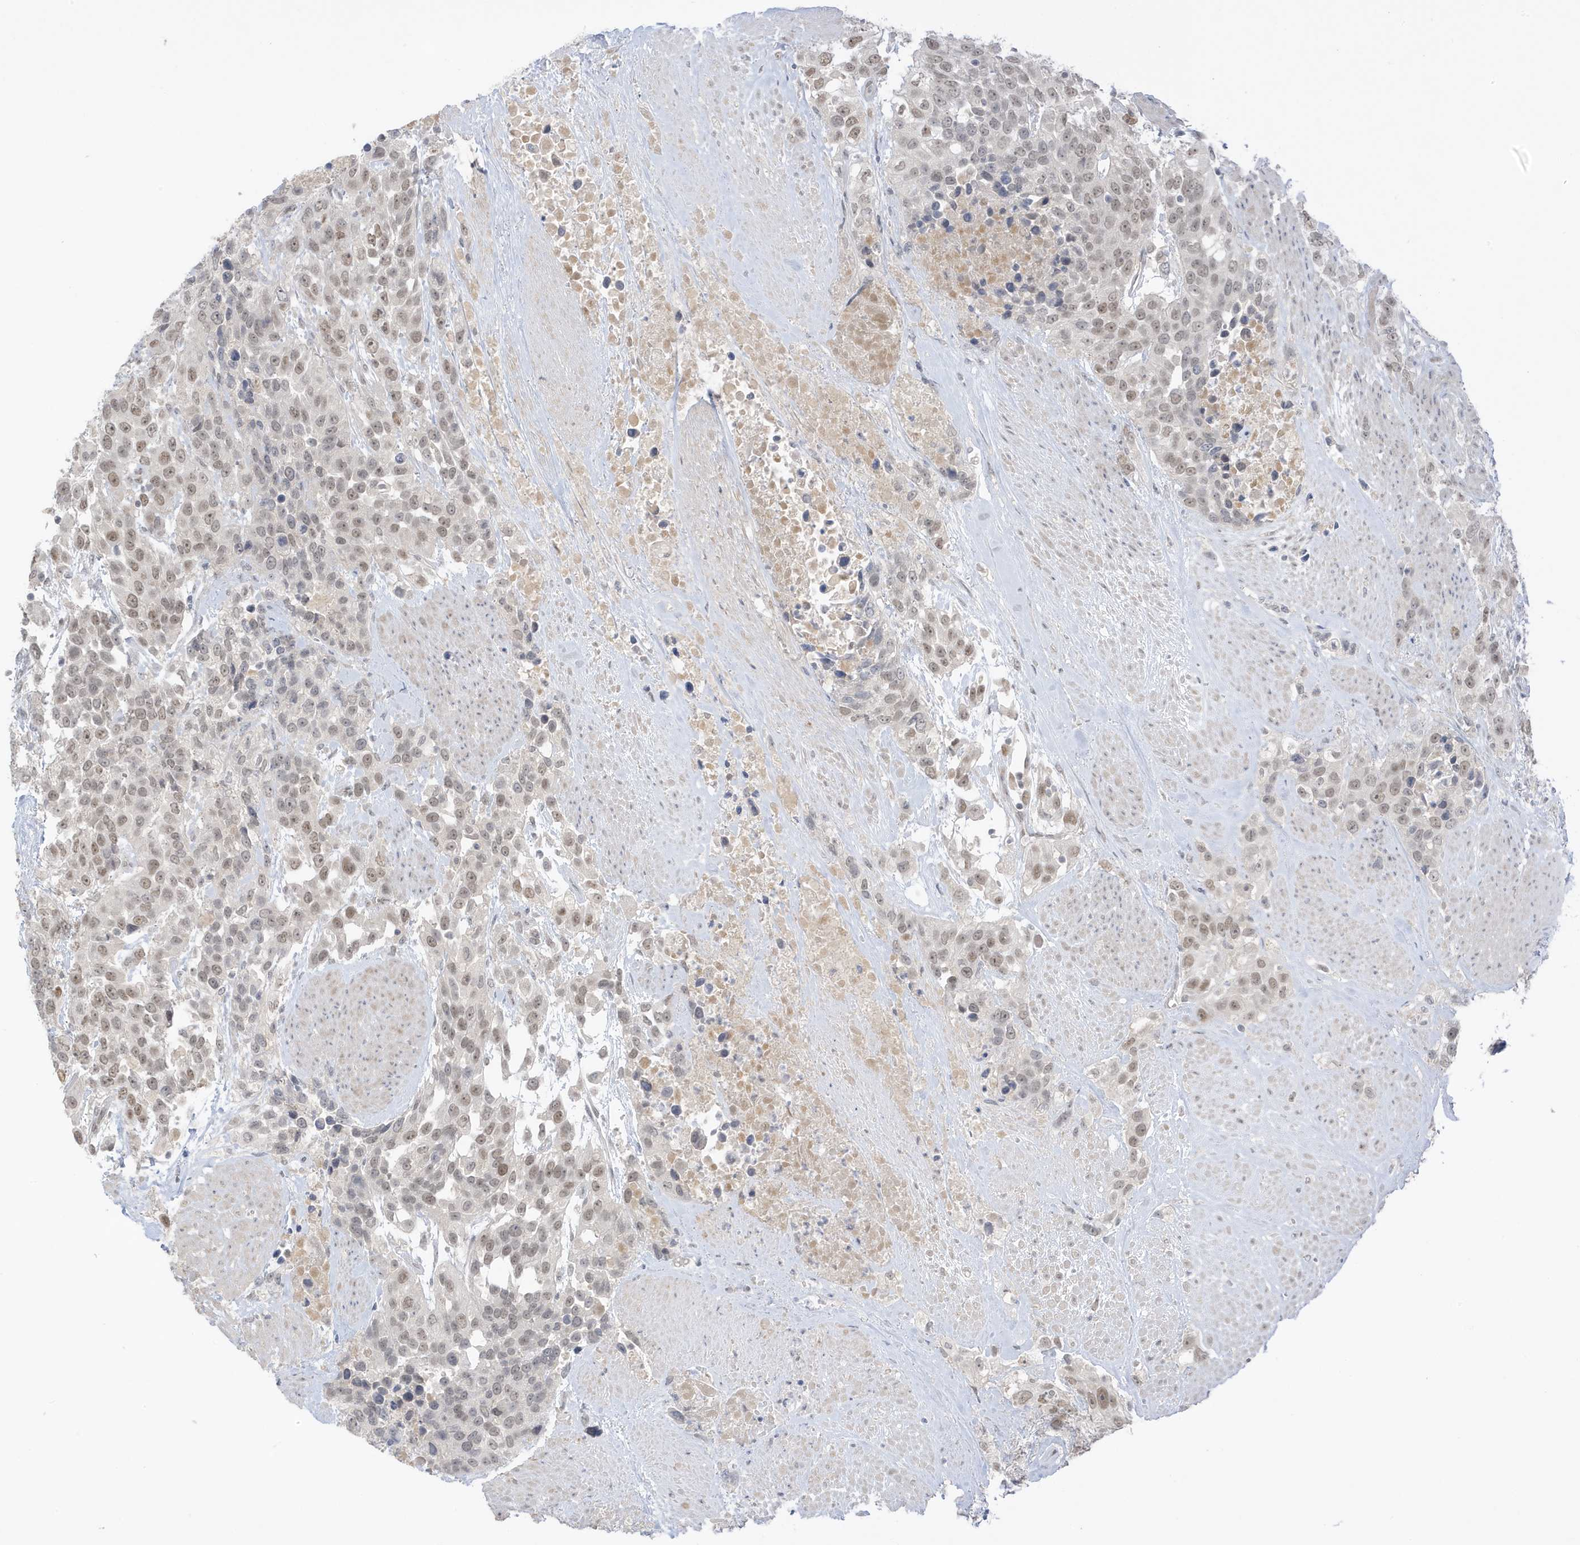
{"staining": {"intensity": "moderate", "quantity": "25%-75%", "location": "nuclear"}, "tissue": "urothelial cancer", "cell_type": "Tumor cells", "image_type": "cancer", "snomed": [{"axis": "morphology", "description": "Urothelial carcinoma, High grade"}, {"axis": "topography", "description": "Urinary bladder"}], "caption": "Urothelial carcinoma (high-grade) stained with IHC exhibits moderate nuclear staining in approximately 25%-75% of tumor cells.", "gene": "MSL3", "patient": {"sex": "female", "age": 80}}